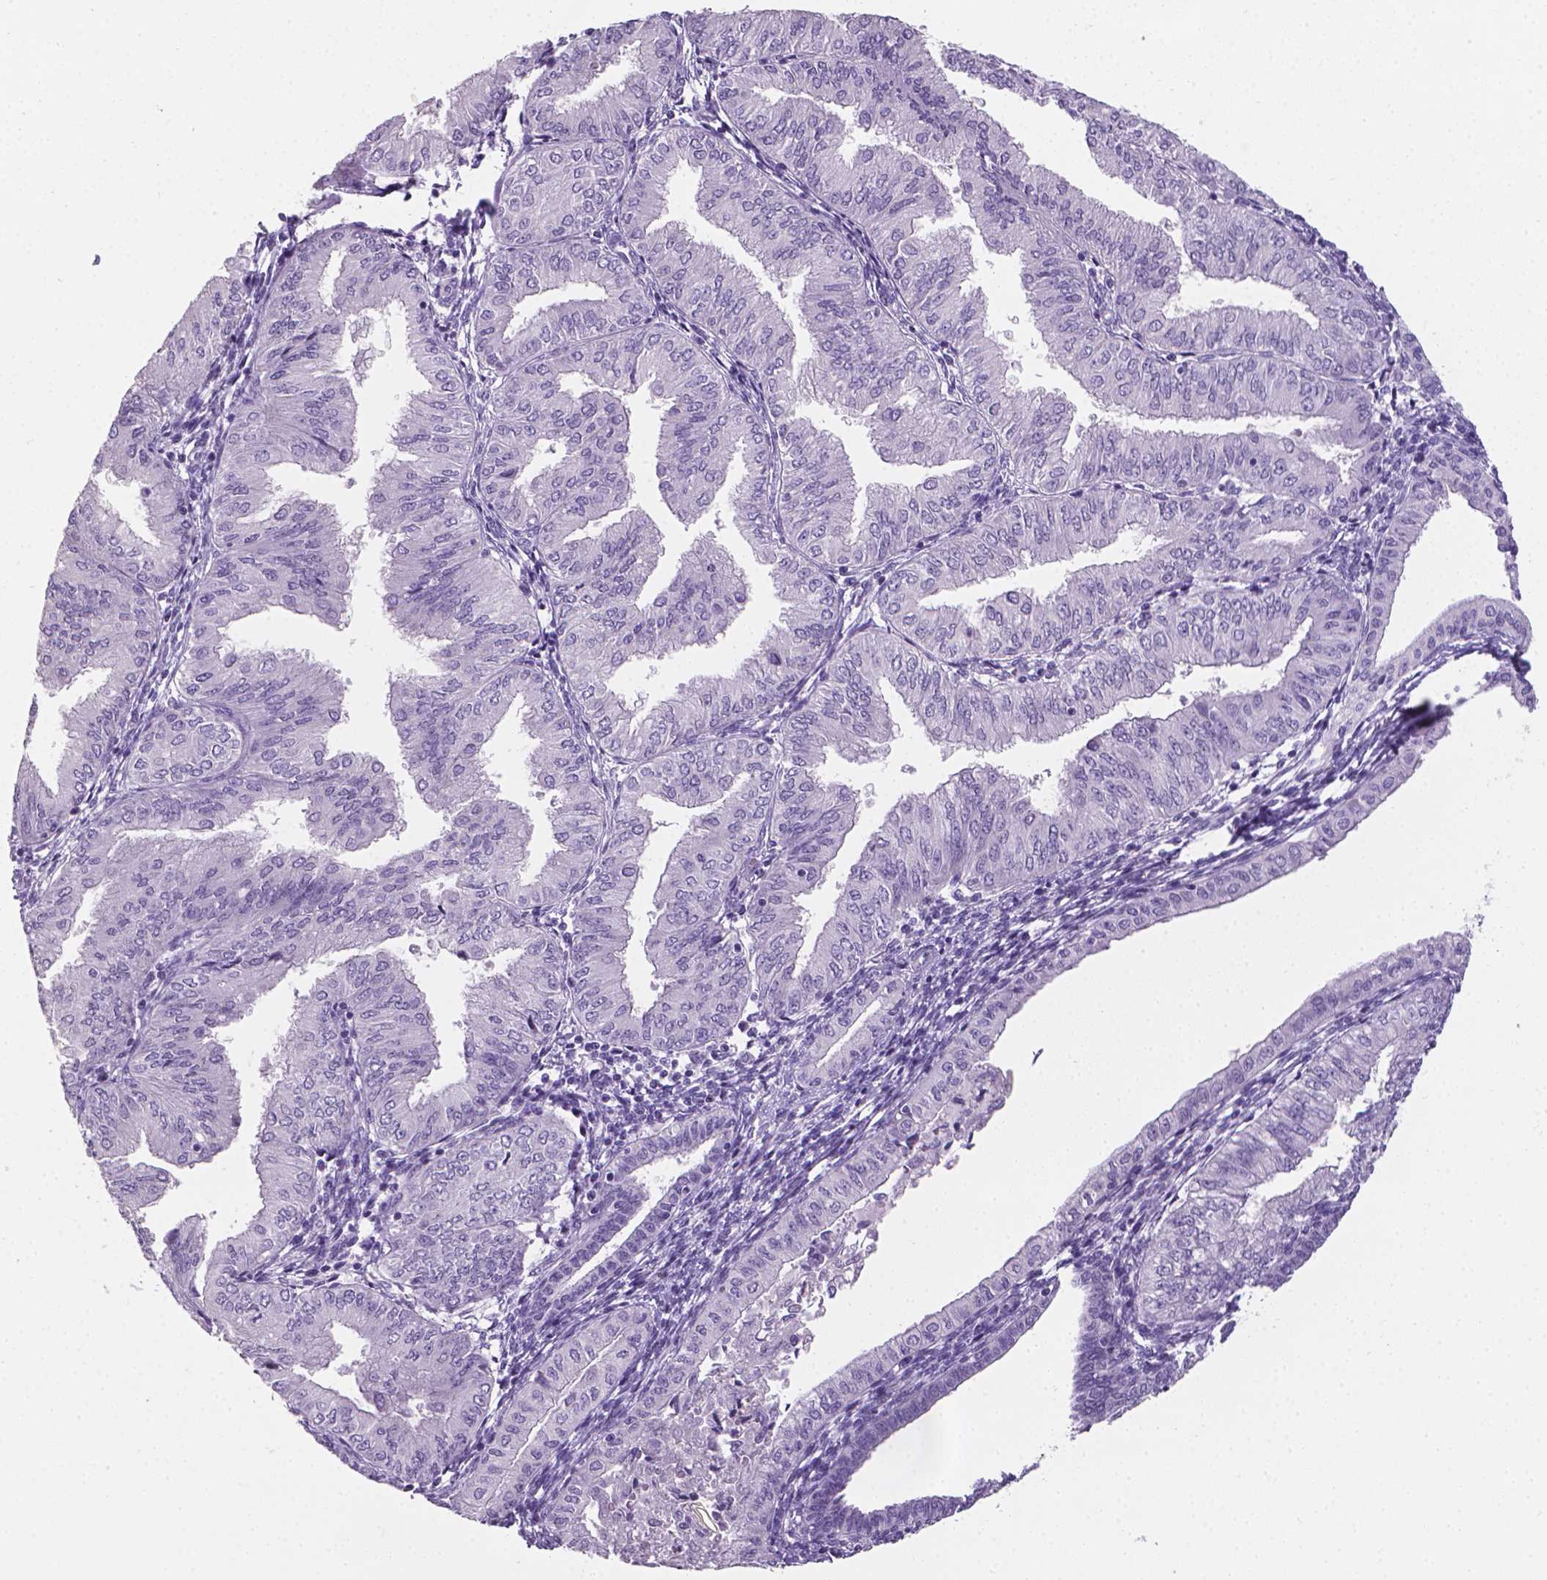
{"staining": {"intensity": "negative", "quantity": "none", "location": "none"}, "tissue": "endometrial cancer", "cell_type": "Tumor cells", "image_type": "cancer", "snomed": [{"axis": "morphology", "description": "Adenocarcinoma, NOS"}, {"axis": "topography", "description": "Endometrium"}], "caption": "The micrograph displays no significant expression in tumor cells of endometrial cancer (adenocarcinoma).", "gene": "XPNPEP2", "patient": {"sex": "female", "age": 53}}